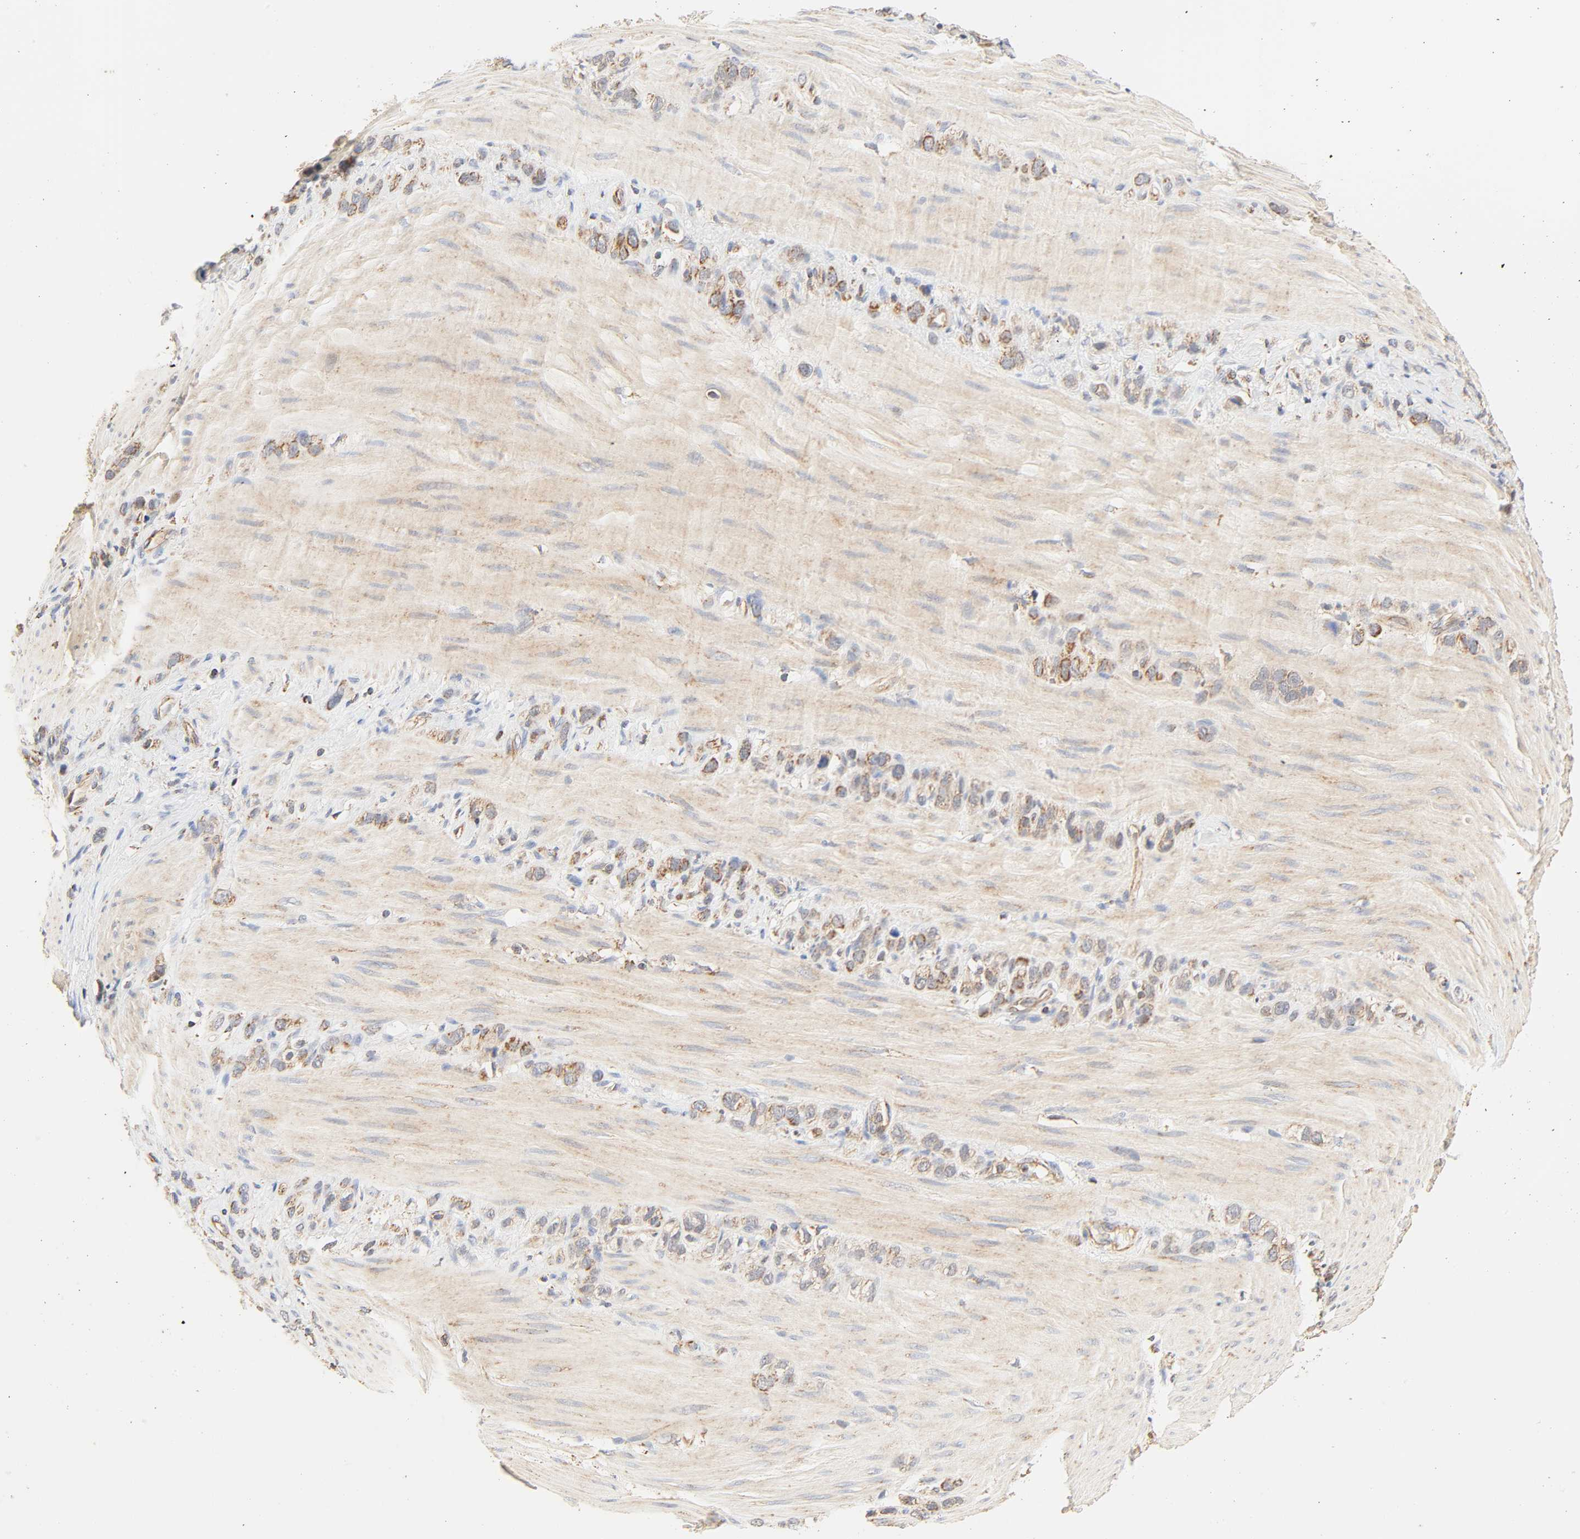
{"staining": {"intensity": "moderate", "quantity": ">75%", "location": "cytoplasmic/membranous"}, "tissue": "stomach cancer", "cell_type": "Tumor cells", "image_type": "cancer", "snomed": [{"axis": "morphology", "description": "Normal tissue, NOS"}, {"axis": "morphology", "description": "Adenocarcinoma, NOS"}, {"axis": "morphology", "description": "Adenocarcinoma, High grade"}, {"axis": "topography", "description": "Stomach, upper"}, {"axis": "topography", "description": "Stomach"}], "caption": "Immunohistochemical staining of human stomach cancer (high-grade adenocarcinoma) demonstrates moderate cytoplasmic/membranous protein expression in approximately >75% of tumor cells.", "gene": "ZMAT5", "patient": {"sex": "female", "age": 65}}